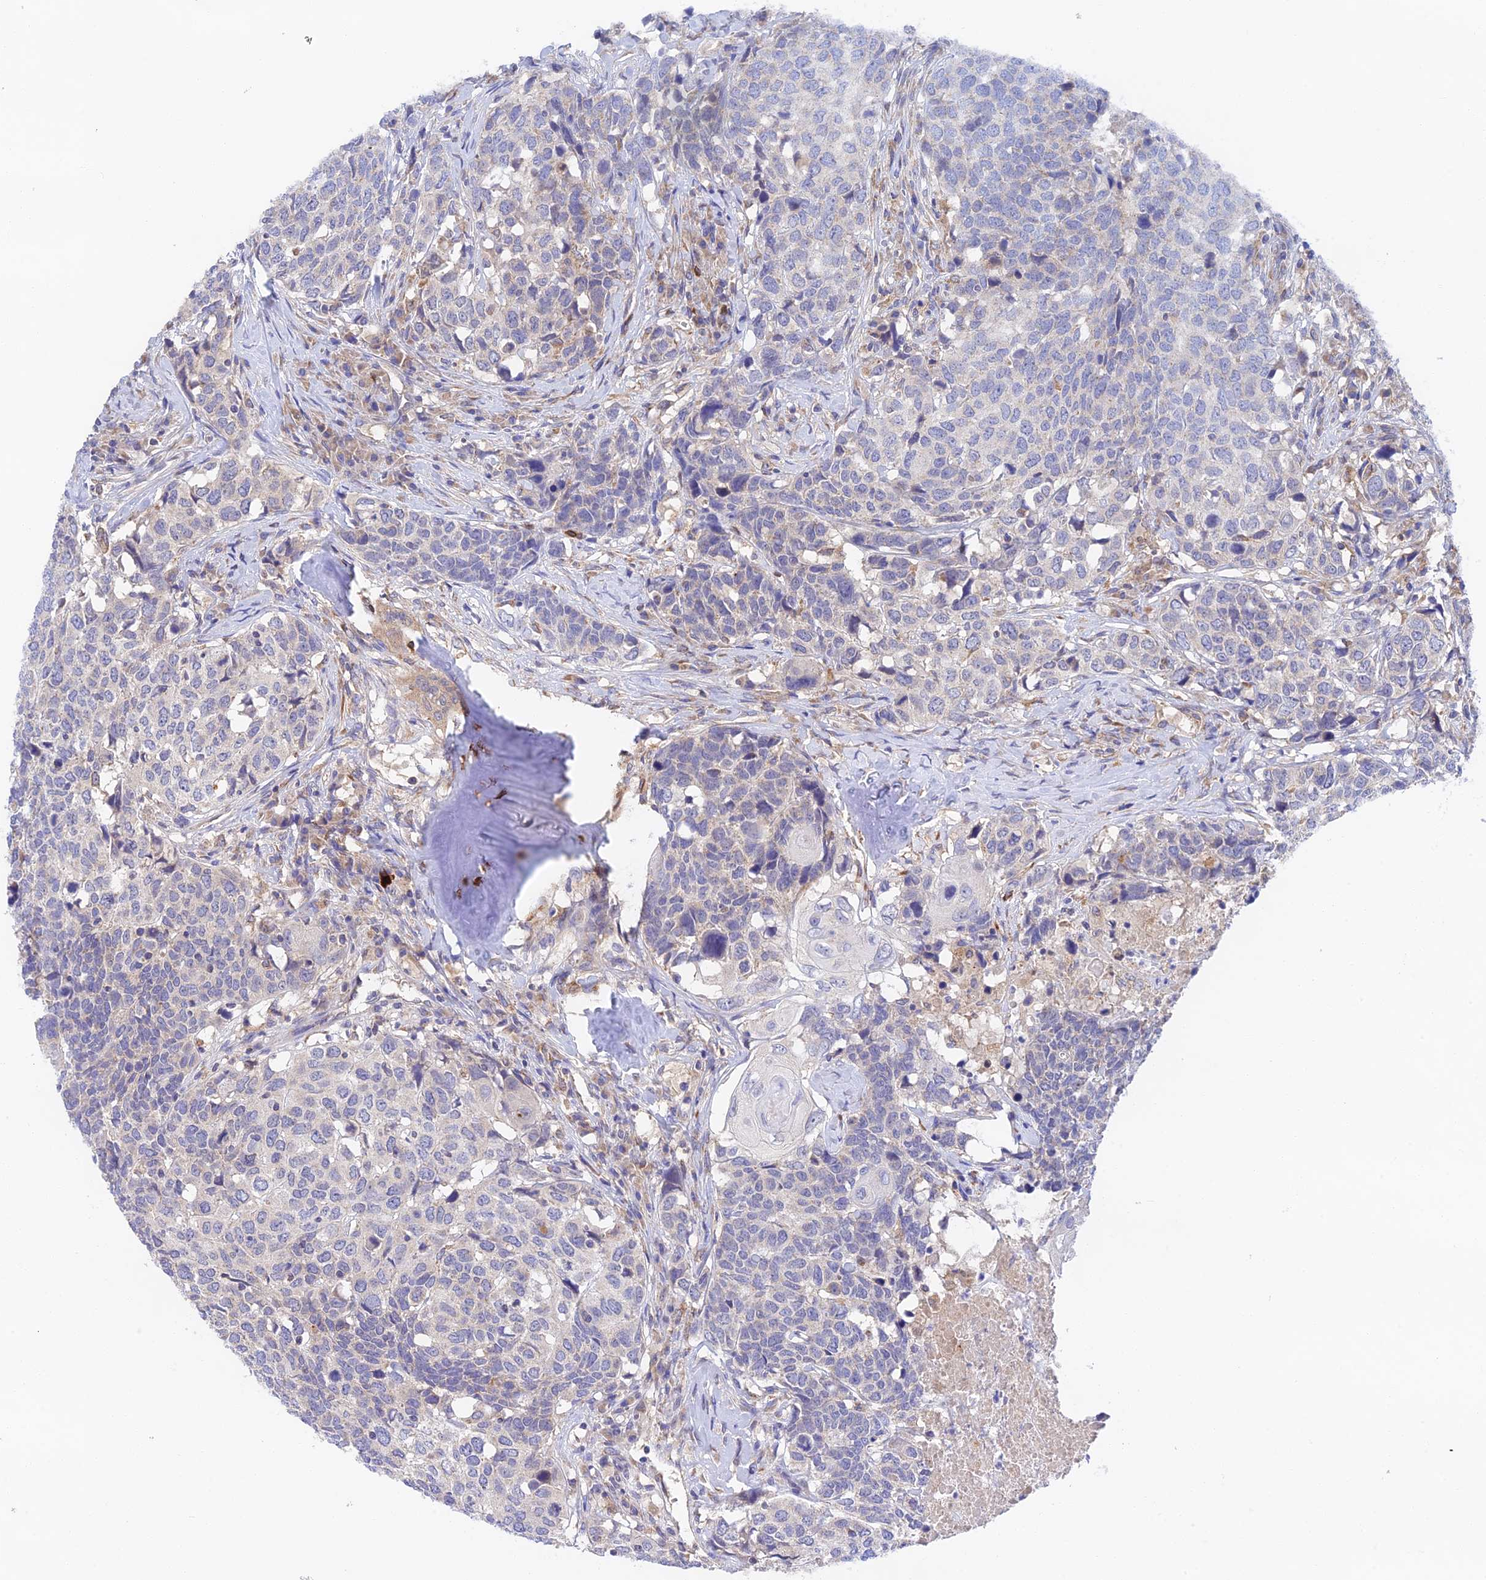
{"staining": {"intensity": "negative", "quantity": "none", "location": "none"}, "tissue": "head and neck cancer", "cell_type": "Tumor cells", "image_type": "cancer", "snomed": [{"axis": "morphology", "description": "Squamous cell carcinoma, NOS"}, {"axis": "topography", "description": "Head-Neck"}], "caption": "Human head and neck cancer stained for a protein using immunohistochemistry exhibits no expression in tumor cells.", "gene": "RANBP6", "patient": {"sex": "male", "age": 66}}